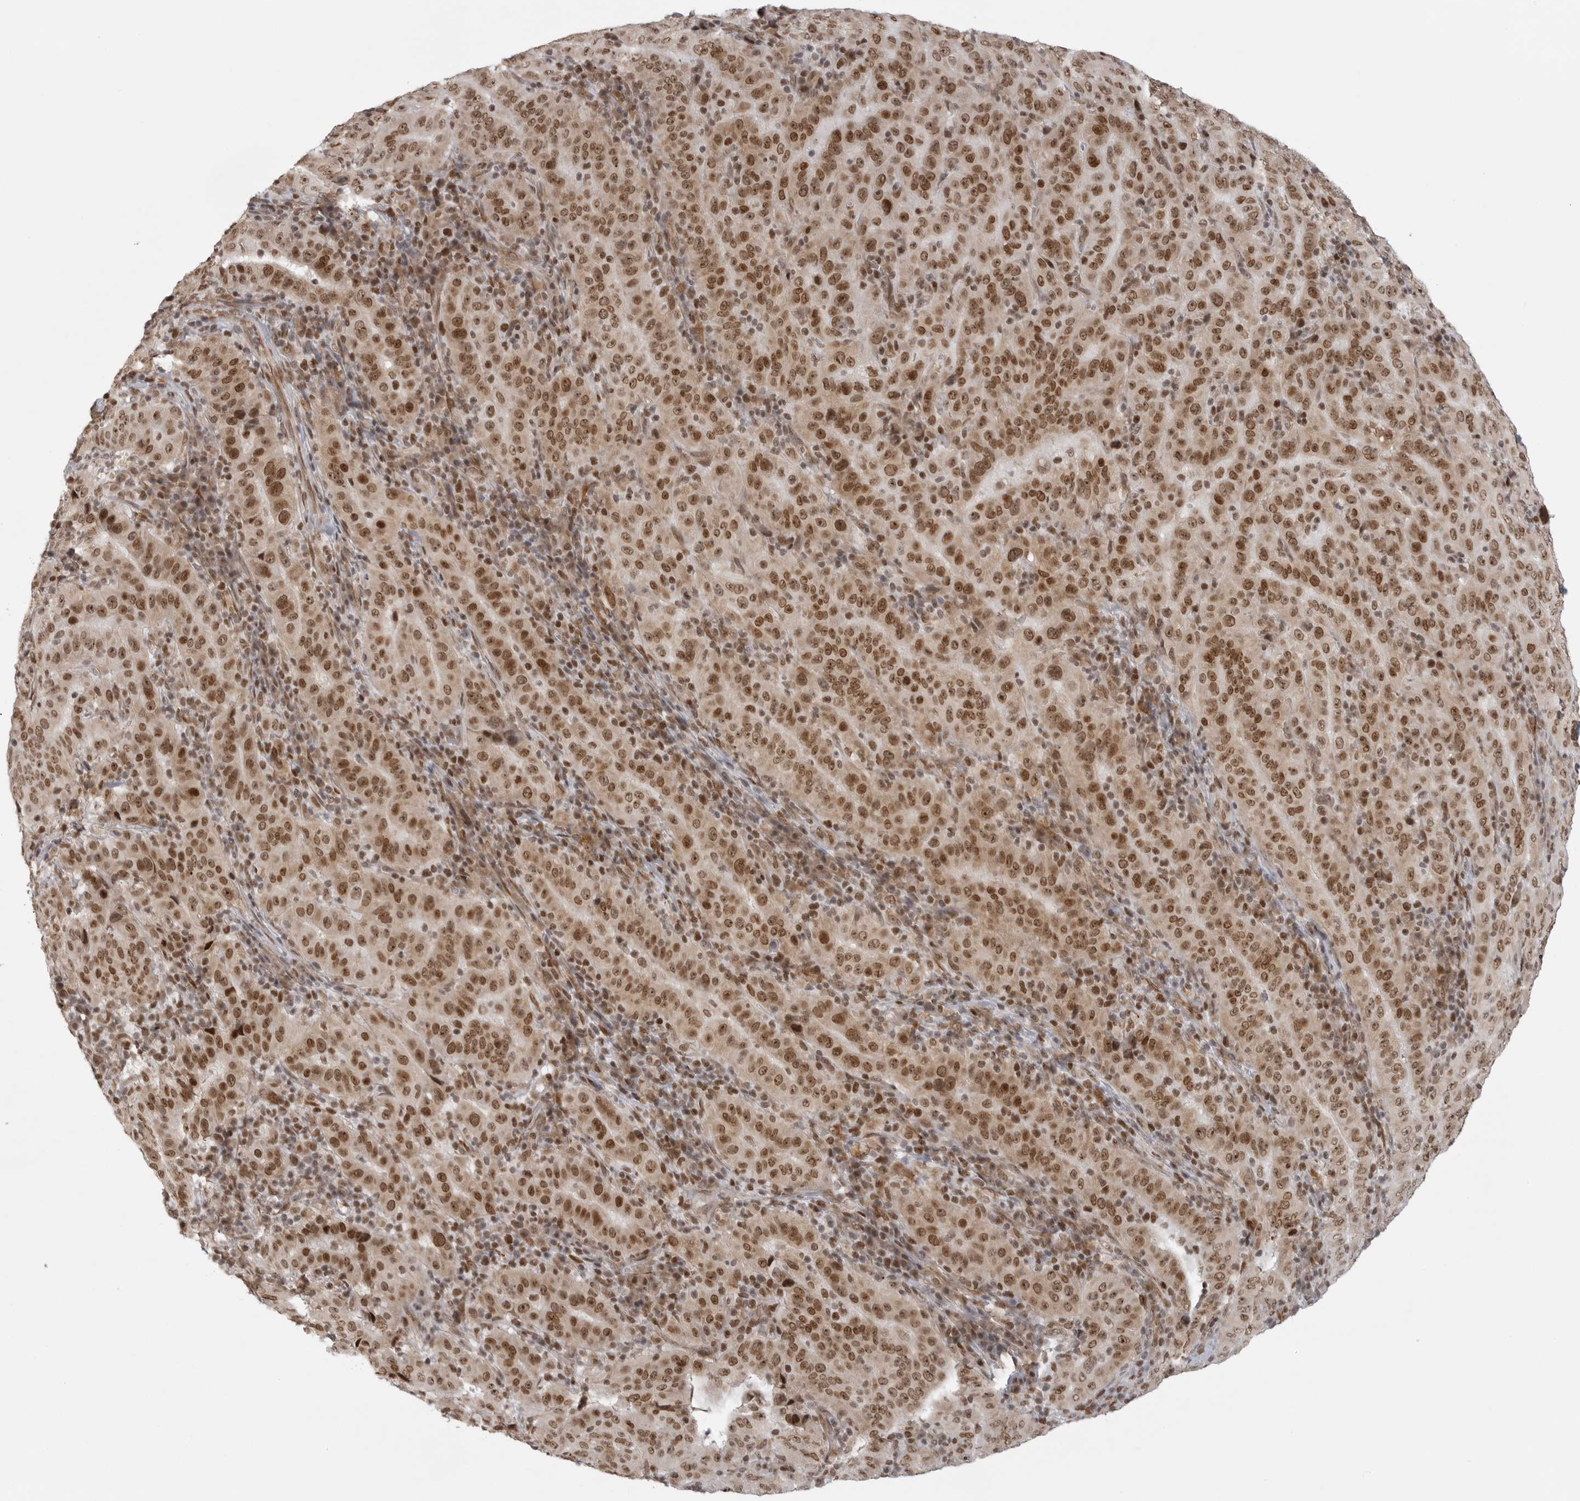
{"staining": {"intensity": "moderate", "quantity": ">75%", "location": "nuclear"}, "tissue": "pancreatic cancer", "cell_type": "Tumor cells", "image_type": "cancer", "snomed": [{"axis": "morphology", "description": "Adenocarcinoma, NOS"}, {"axis": "topography", "description": "Pancreas"}], "caption": "An immunohistochemistry (IHC) histopathology image of tumor tissue is shown. Protein staining in brown highlights moderate nuclear positivity in pancreatic cancer (adenocarcinoma) within tumor cells.", "gene": "PRDM10", "patient": {"sex": "male", "age": 63}}